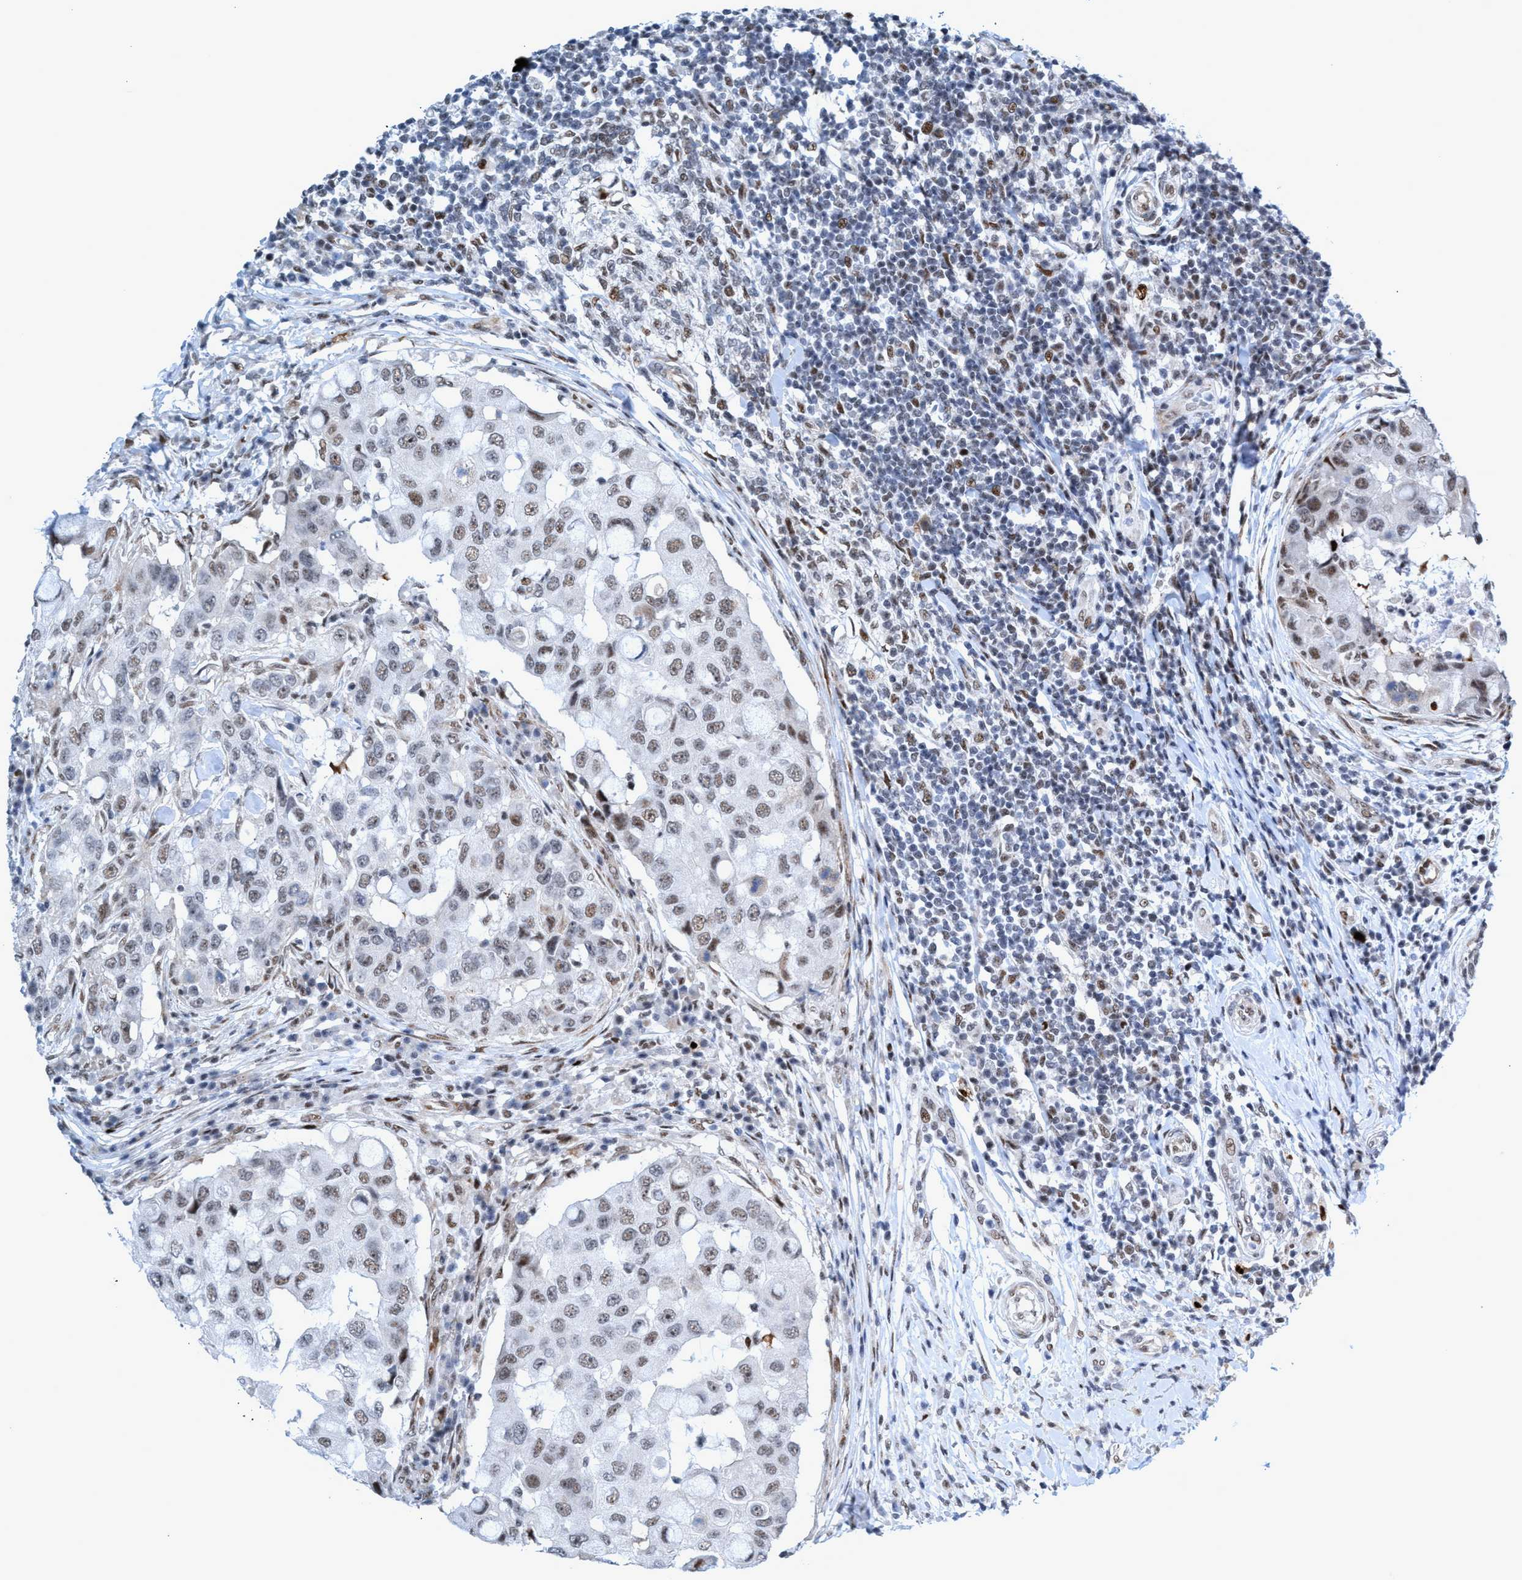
{"staining": {"intensity": "weak", "quantity": ">75%", "location": "nuclear"}, "tissue": "breast cancer", "cell_type": "Tumor cells", "image_type": "cancer", "snomed": [{"axis": "morphology", "description": "Duct carcinoma"}, {"axis": "topography", "description": "Breast"}], "caption": "A low amount of weak nuclear positivity is present in about >75% of tumor cells in infiltrating ductal carcinoma (breast) tissue.", "gene": "CWC27", "patient": {"sex": "female", "age": 27}}